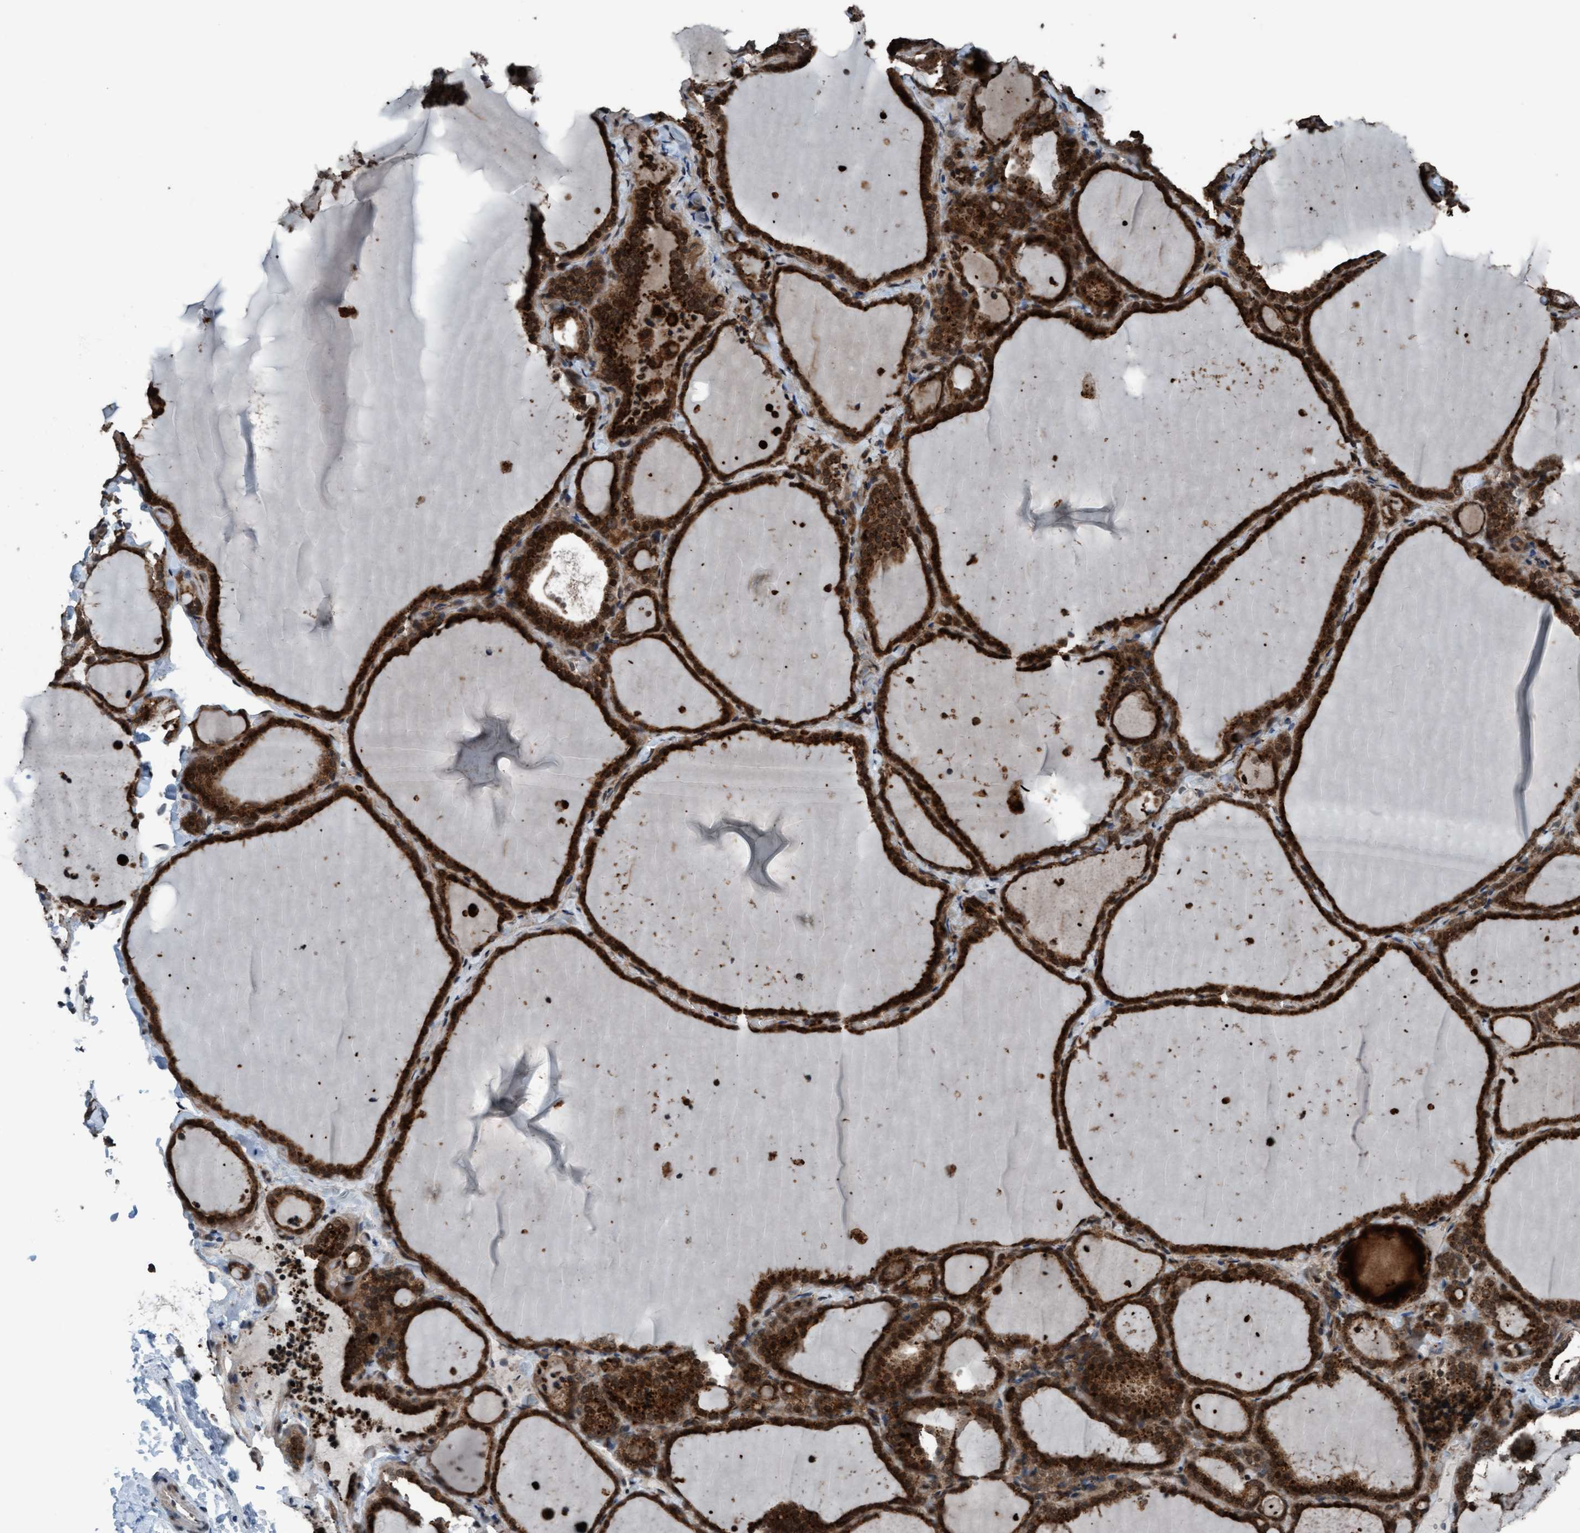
{"staining": {"intensity": "strong", "quantity": ">75%", "location": "cytoplasmic/membranous,nuclear"}, "tissue": "thyroid gland", "cell_type": "Glandular cells", "image_type": "normal", "snomed": [{"axis": "morphology", "description": "Normal tissue, NOS"}, {"axis": "topography", "description": "Thyroid gland"}], "caption": "About >75% of glandular cells in normal thyroid gland show strong cytoplasmic/membranous,nuclear protein positivity as visualized by brown immunohistochemical staining.", "gene": "PLXNB2", "patient": {"sex": "female", "age": 22}}